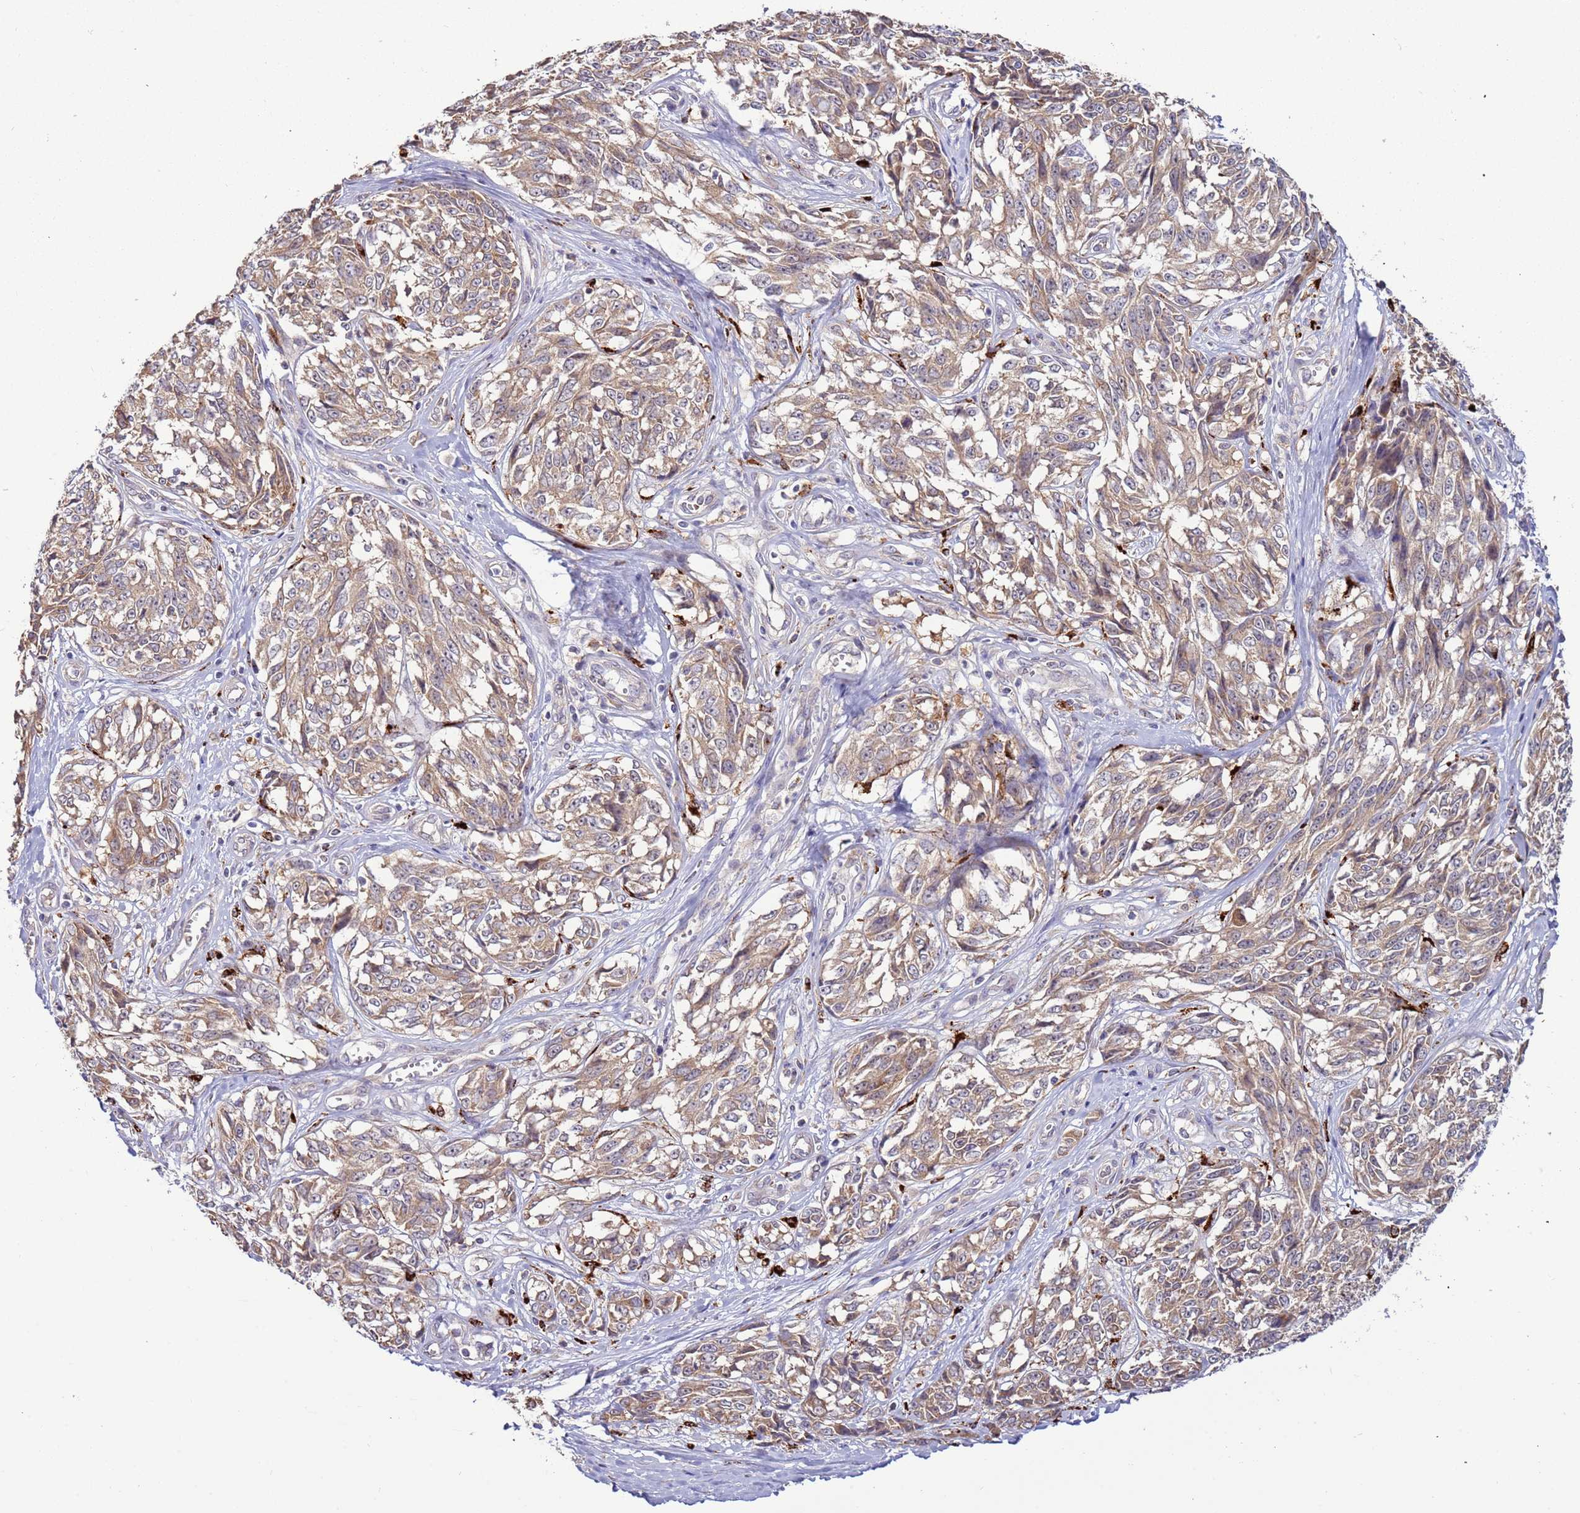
{"staining": {"intensity": "weak", "quantity": ">75%", "location": "cytoplasmic/membranous"}, "tissue": "melanoma", "cell_type": "Tumor cells", "image_type": "cancer", "snomed": [{"axis": "morphology", "description": "Malignant melanoma, NOS"}, {"axis": "topography", "description": "Skin"}], "caption": "The immunohistochemical stain highlights weak cytoplasmic/membranous staining in tumor cells of melanoma tissue.", "gene": "VPS36", "patient": {"sex": "female", "age": 64}}